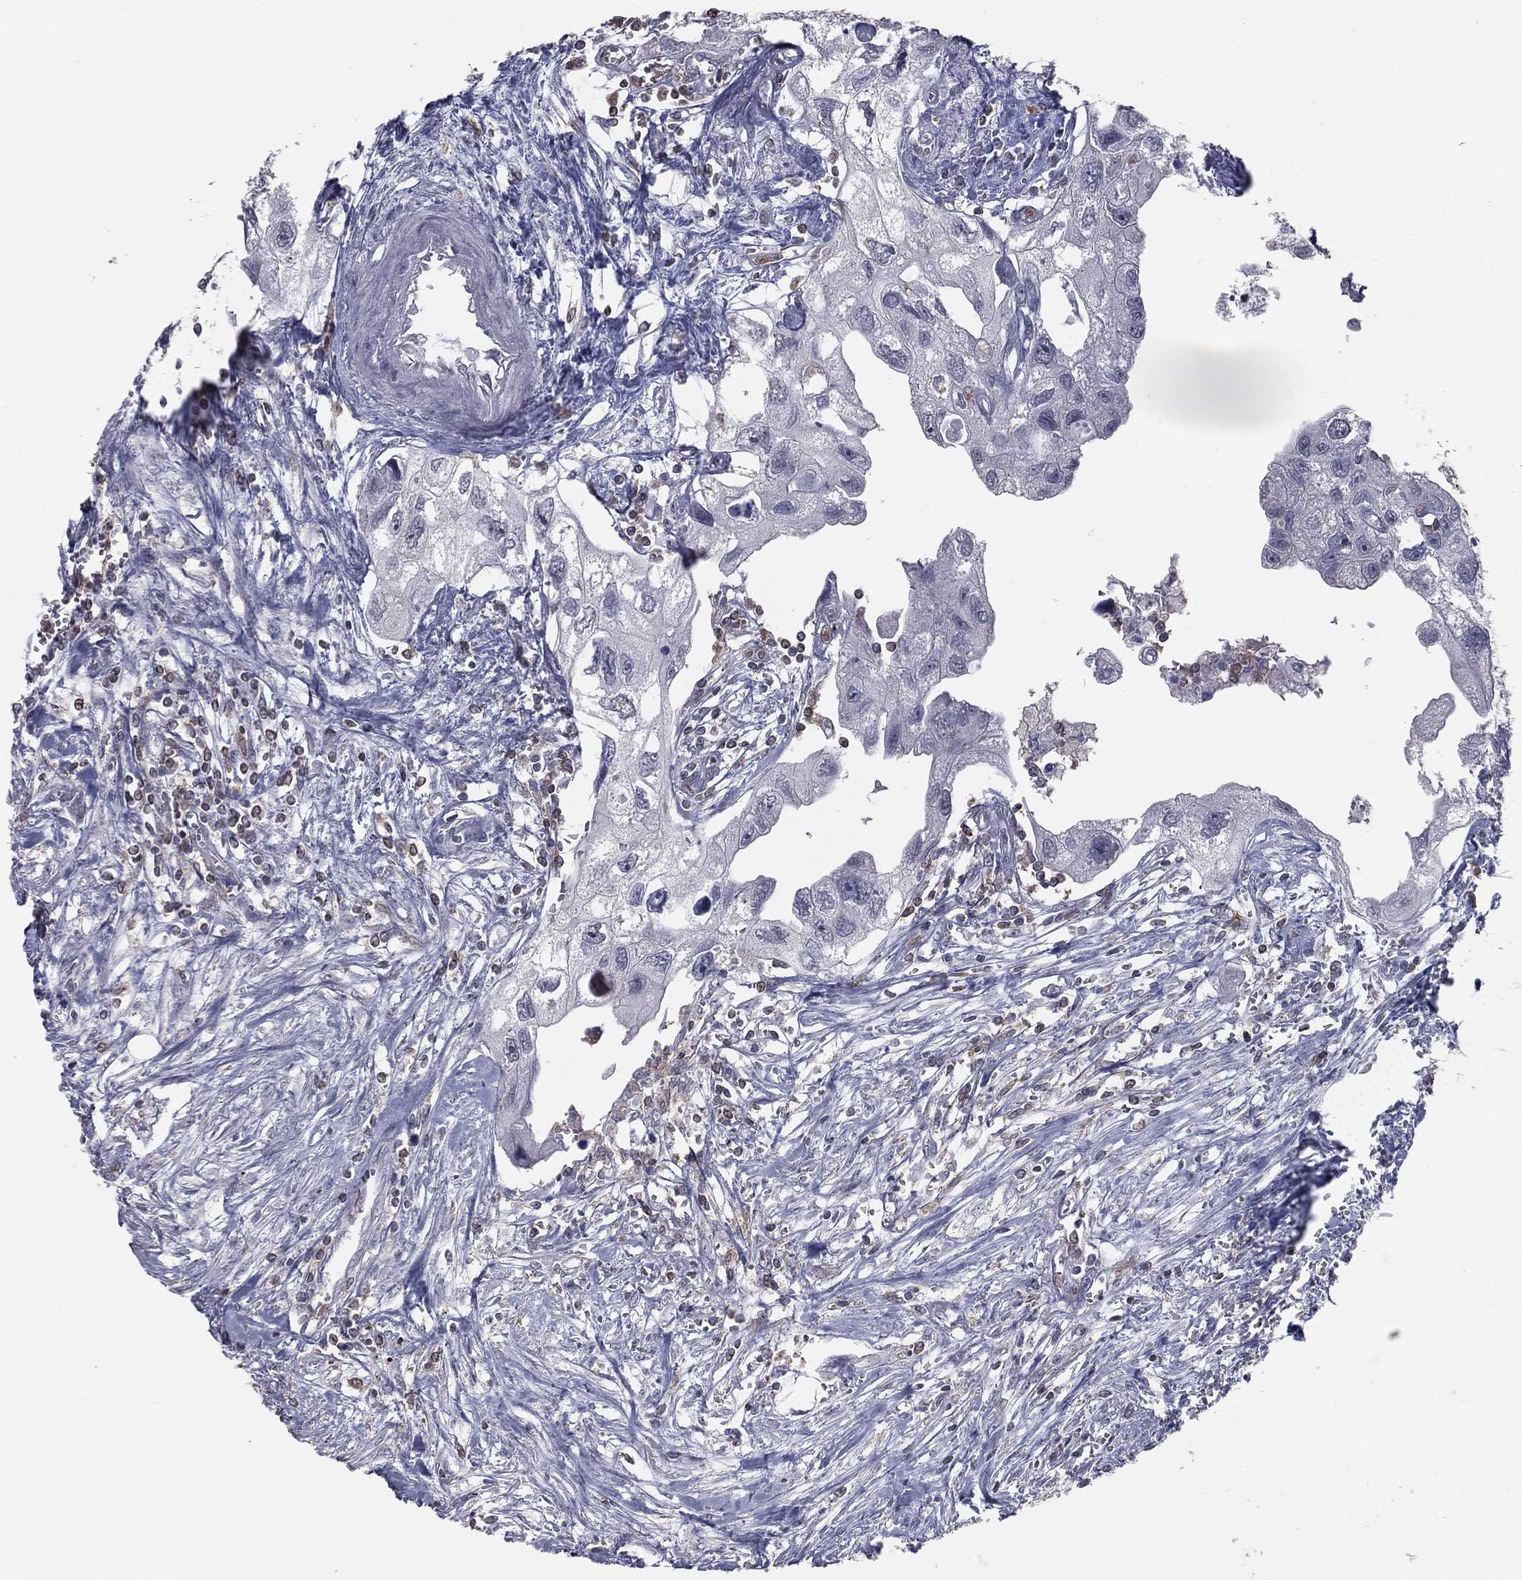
{"staining": {"intensity": "negative", "quantity": "none", "location": "none"}, "tissue": "urothelial cancer", "cell_type": "Tumor cells", "image_type": "cancer", "snomed": [{"axis": "morphology", "description": "Urothelial carcinoma, High grade"}, {"axis": "topography", "description": "Urinary bladder"}], "caption": "Tumor cells are negative for protein expression in human urothelial carcinoma (high-grade). (Stains: DAB immunohistochemistry with hematoxylin counter stain, Microscopy: brightfield microscopy at high magnification).", "gene": "PSTPIP1", "patient": {"sex": "male", "age": 59}}